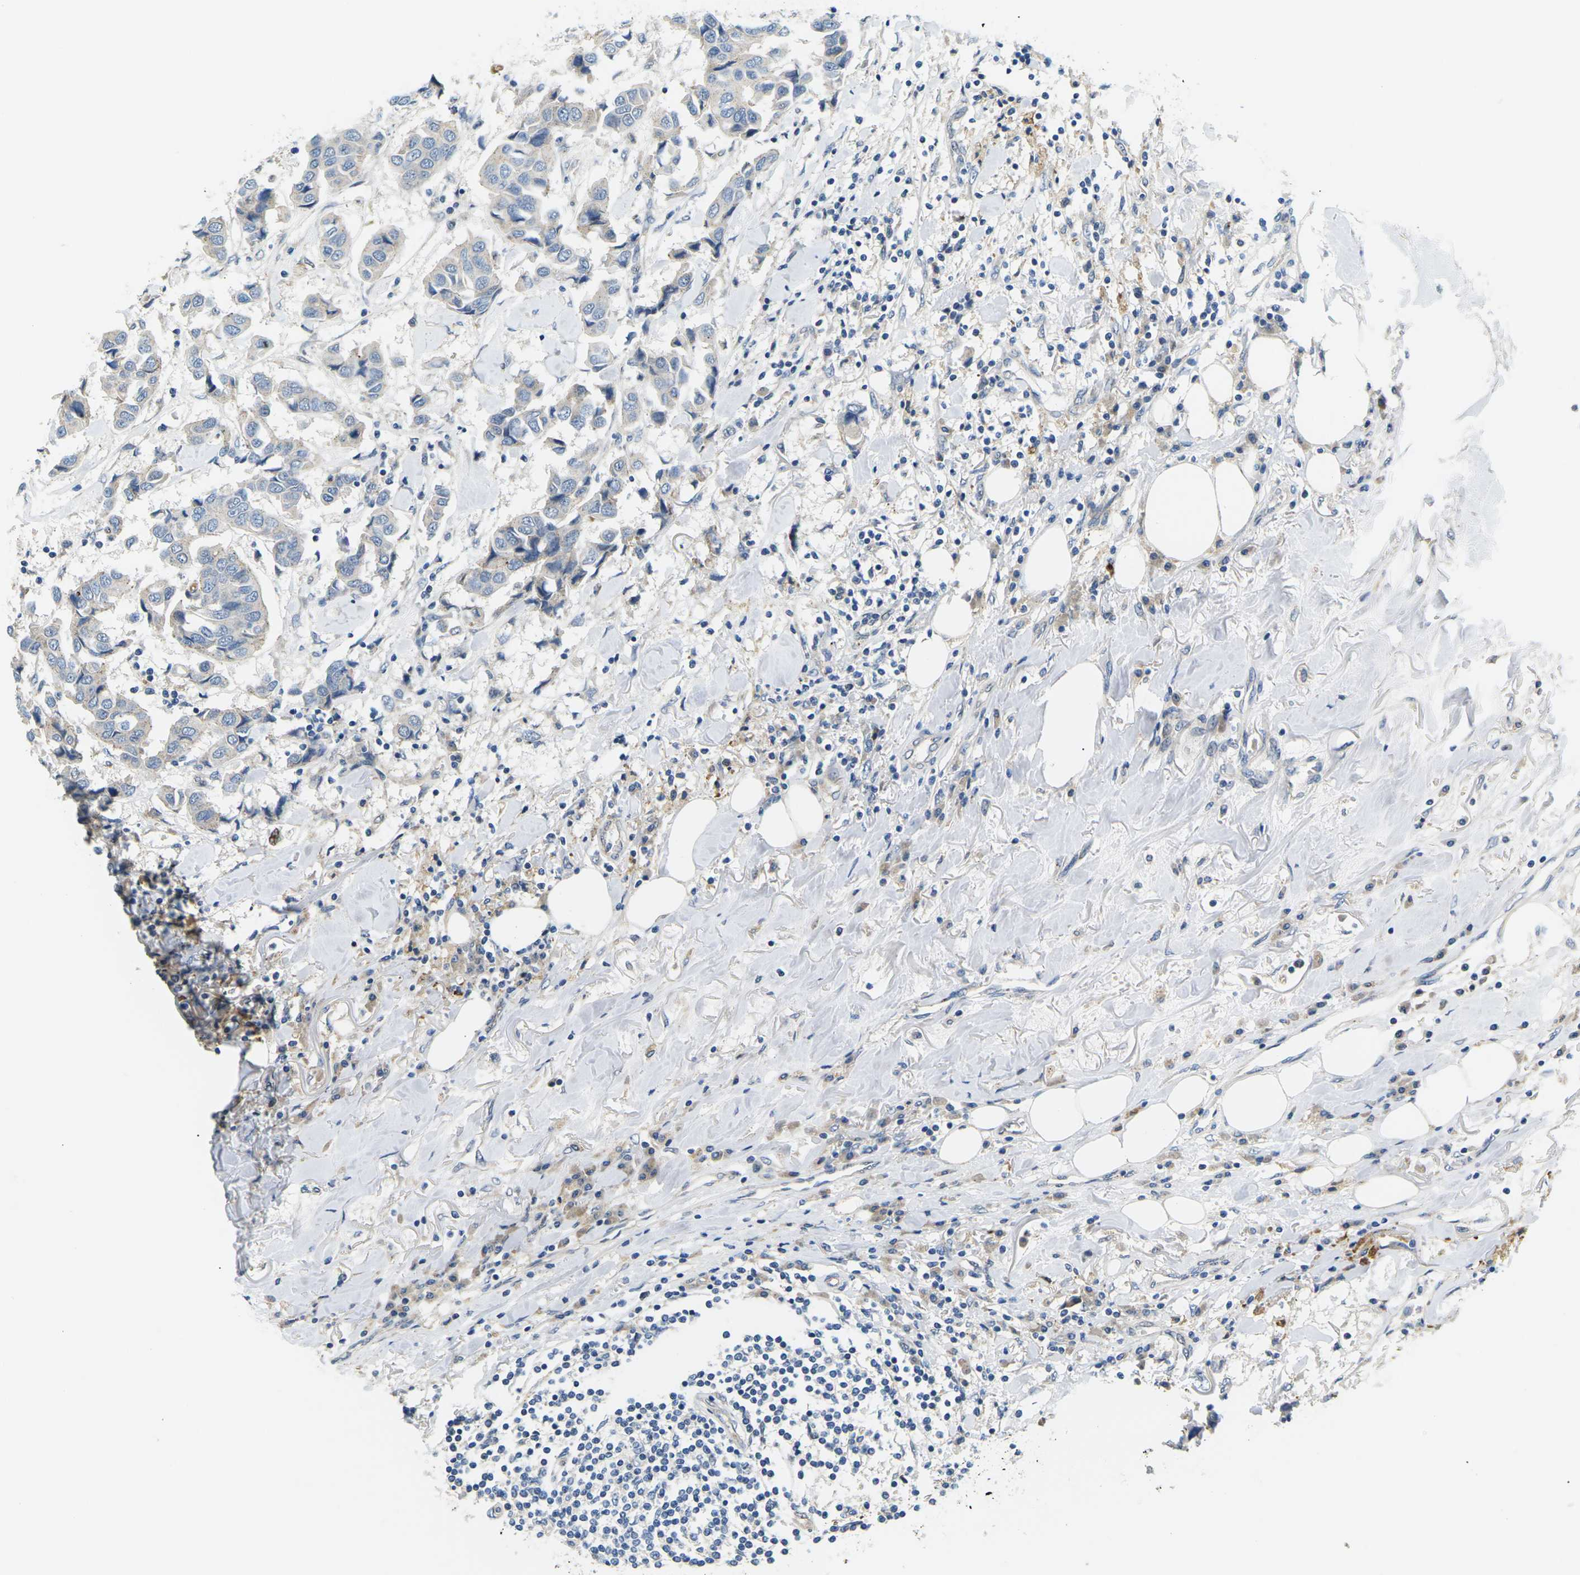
{"staining": {"intensity": "negative", "quantity": "none", "location": "none"}, "tissue": "breast cancer", "cell_type": "Tumor cells", "image_type": "cancer", "snomed": [{"axis": "morphology", "description": "Duct carcinoma"}, {"axis": "topography", "description": "Breast"}], "caption": "The image reveals no staining of tumor cells in invasive ductal carcinoma (breast). (Stains: DAB (3,3'-diaminobenzidine) IHC with hematoxylin counter stain, Microscopy: brightfield microscopy at high magnification).", "gene": "ERBB4", "patient": {"sex": "female", "age": 80}}